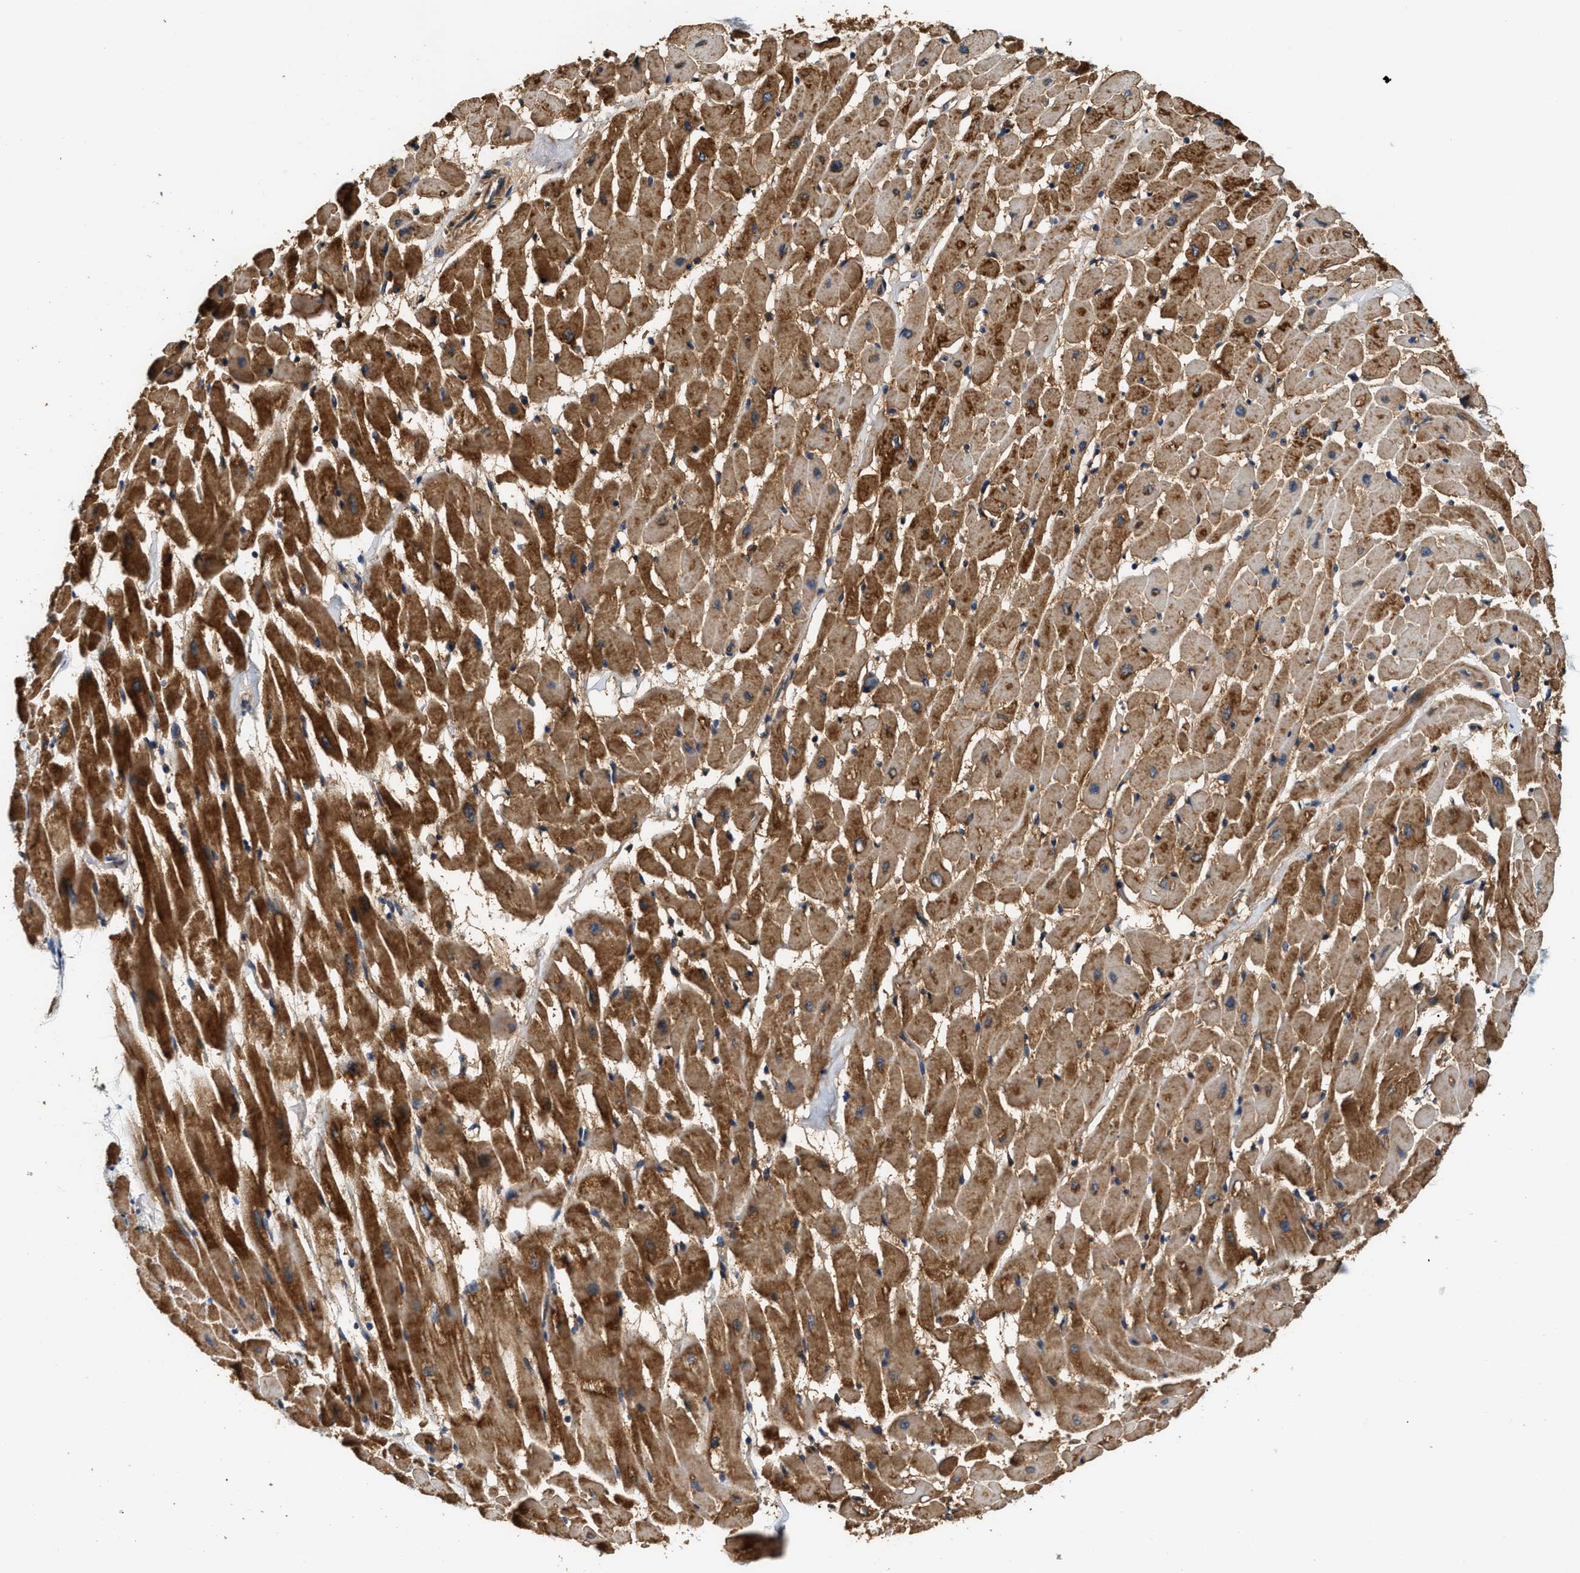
{"staining": {"intensity": "strong", "quantity": ">75%", "location": "cytoplasmic/membranous"}, "tissue": "heart muscle", "cell_type": "Cardiomyocytes", "image_type": "normal", "snomed": [{"axis": "morphology", "description": "Normal tissue, NOS"}, {"axis": "topography", "description": "Heart"}], "caption": "A photomicrograph of human heart muscle stained for a protein reveals strong cytoplasmic/membranous brown staining in cardiomyocytes.", "gene": "TEX2", "patient": {"sex": "male", "age": 45}}